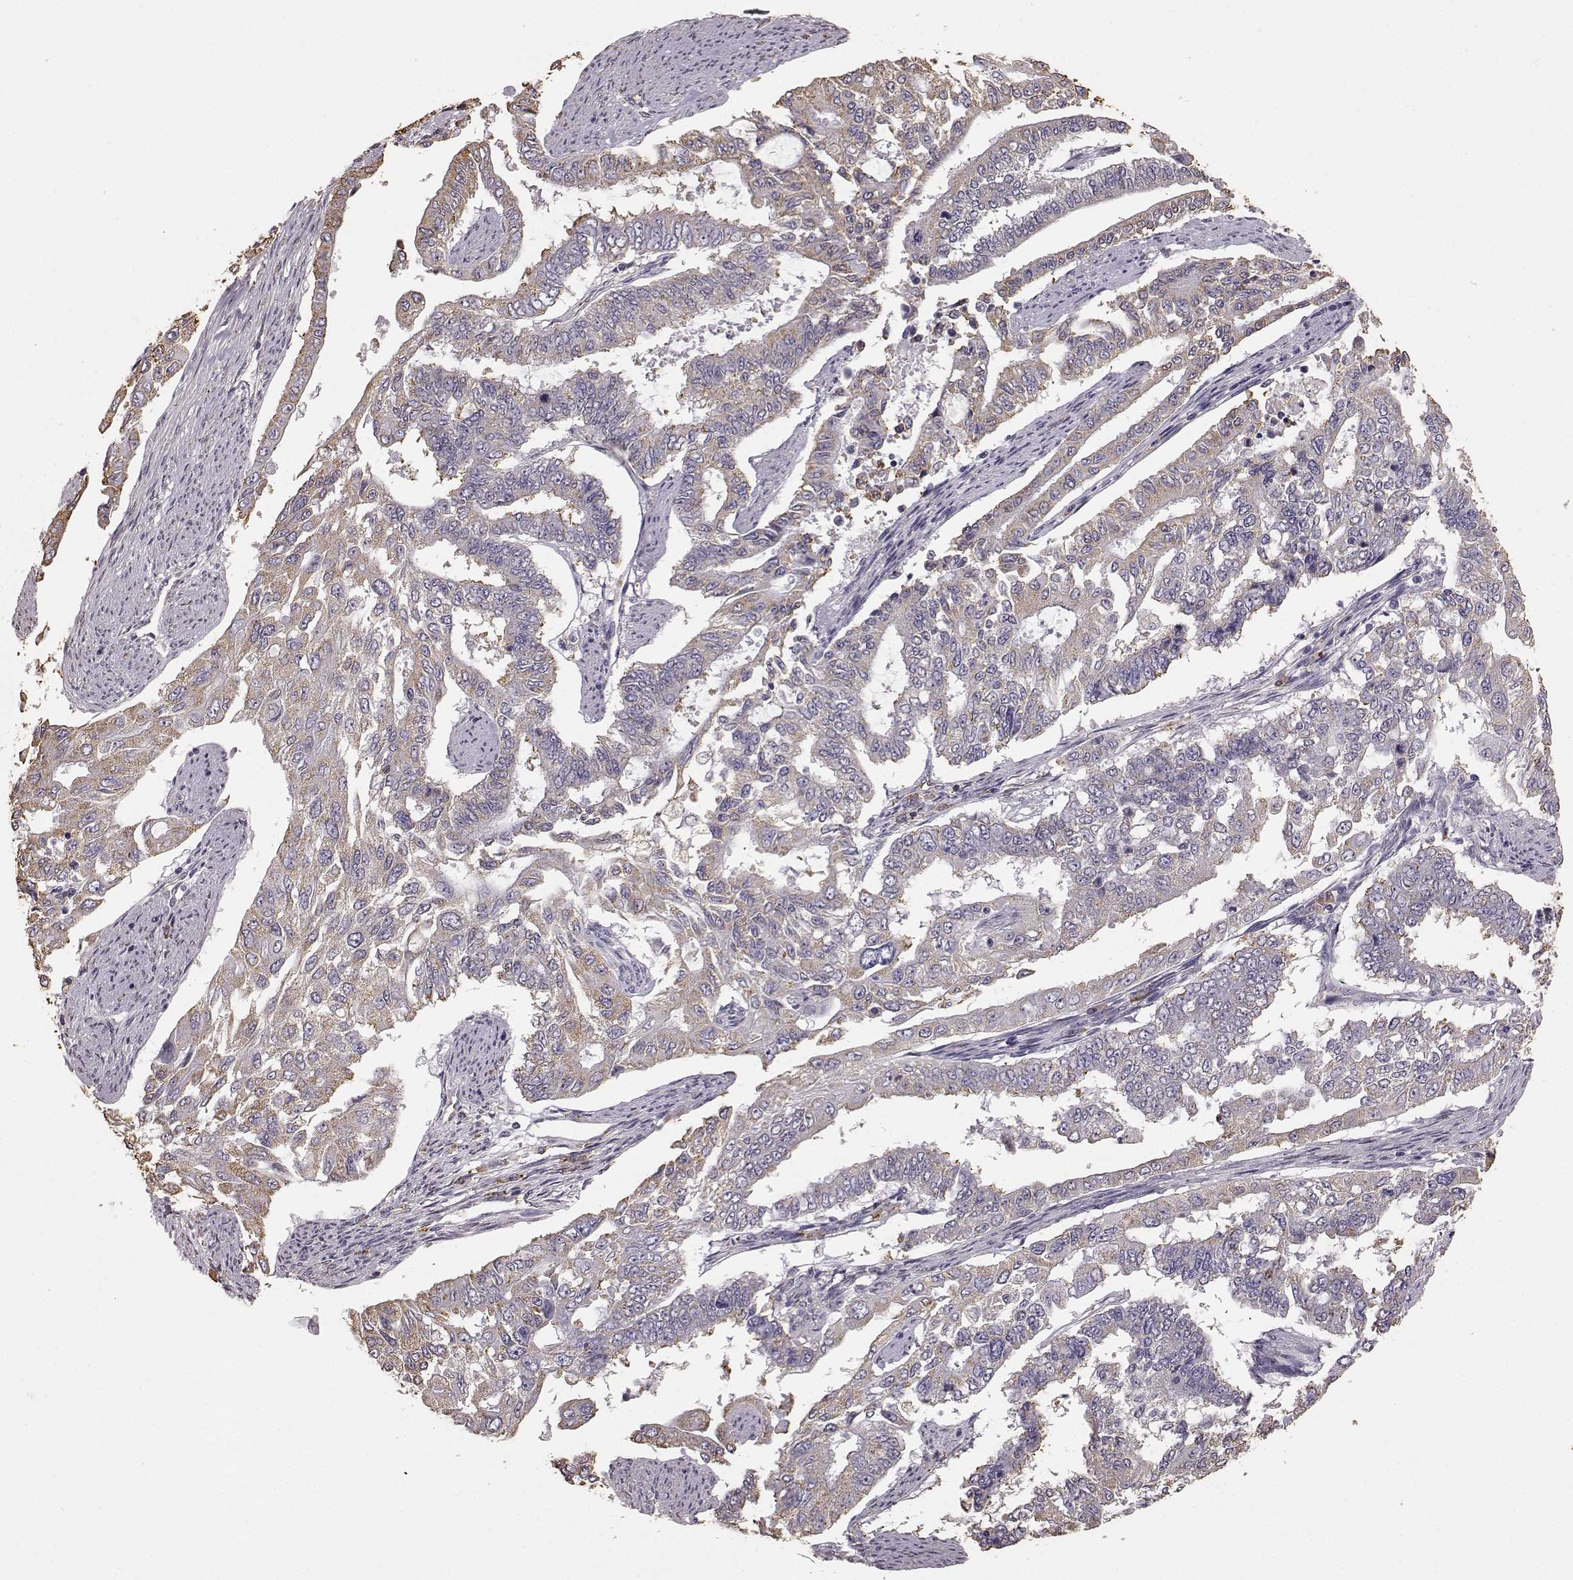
{"staining": {"intensity": "weak", "quantity": ">75%", "location": "cytoplasmic/membranous"}, "tissue": "endometrial cancer", "cell_type": "Tumor cells", "image_type": "cancer", "snomed": [{"axis": "morphology", "description": "Adenocarcinoma, NOS"}, {"axis": "topography", "description": "Uterus"}], "caption": "Immunohistochemical staining of endometrial adenocarcinoma reveals weak cytoplasmic/membranous protein expression in approximately >75% of tumor cells.", "gene": "GABRG3", "patient": {"sex": "female", "age": 59}}